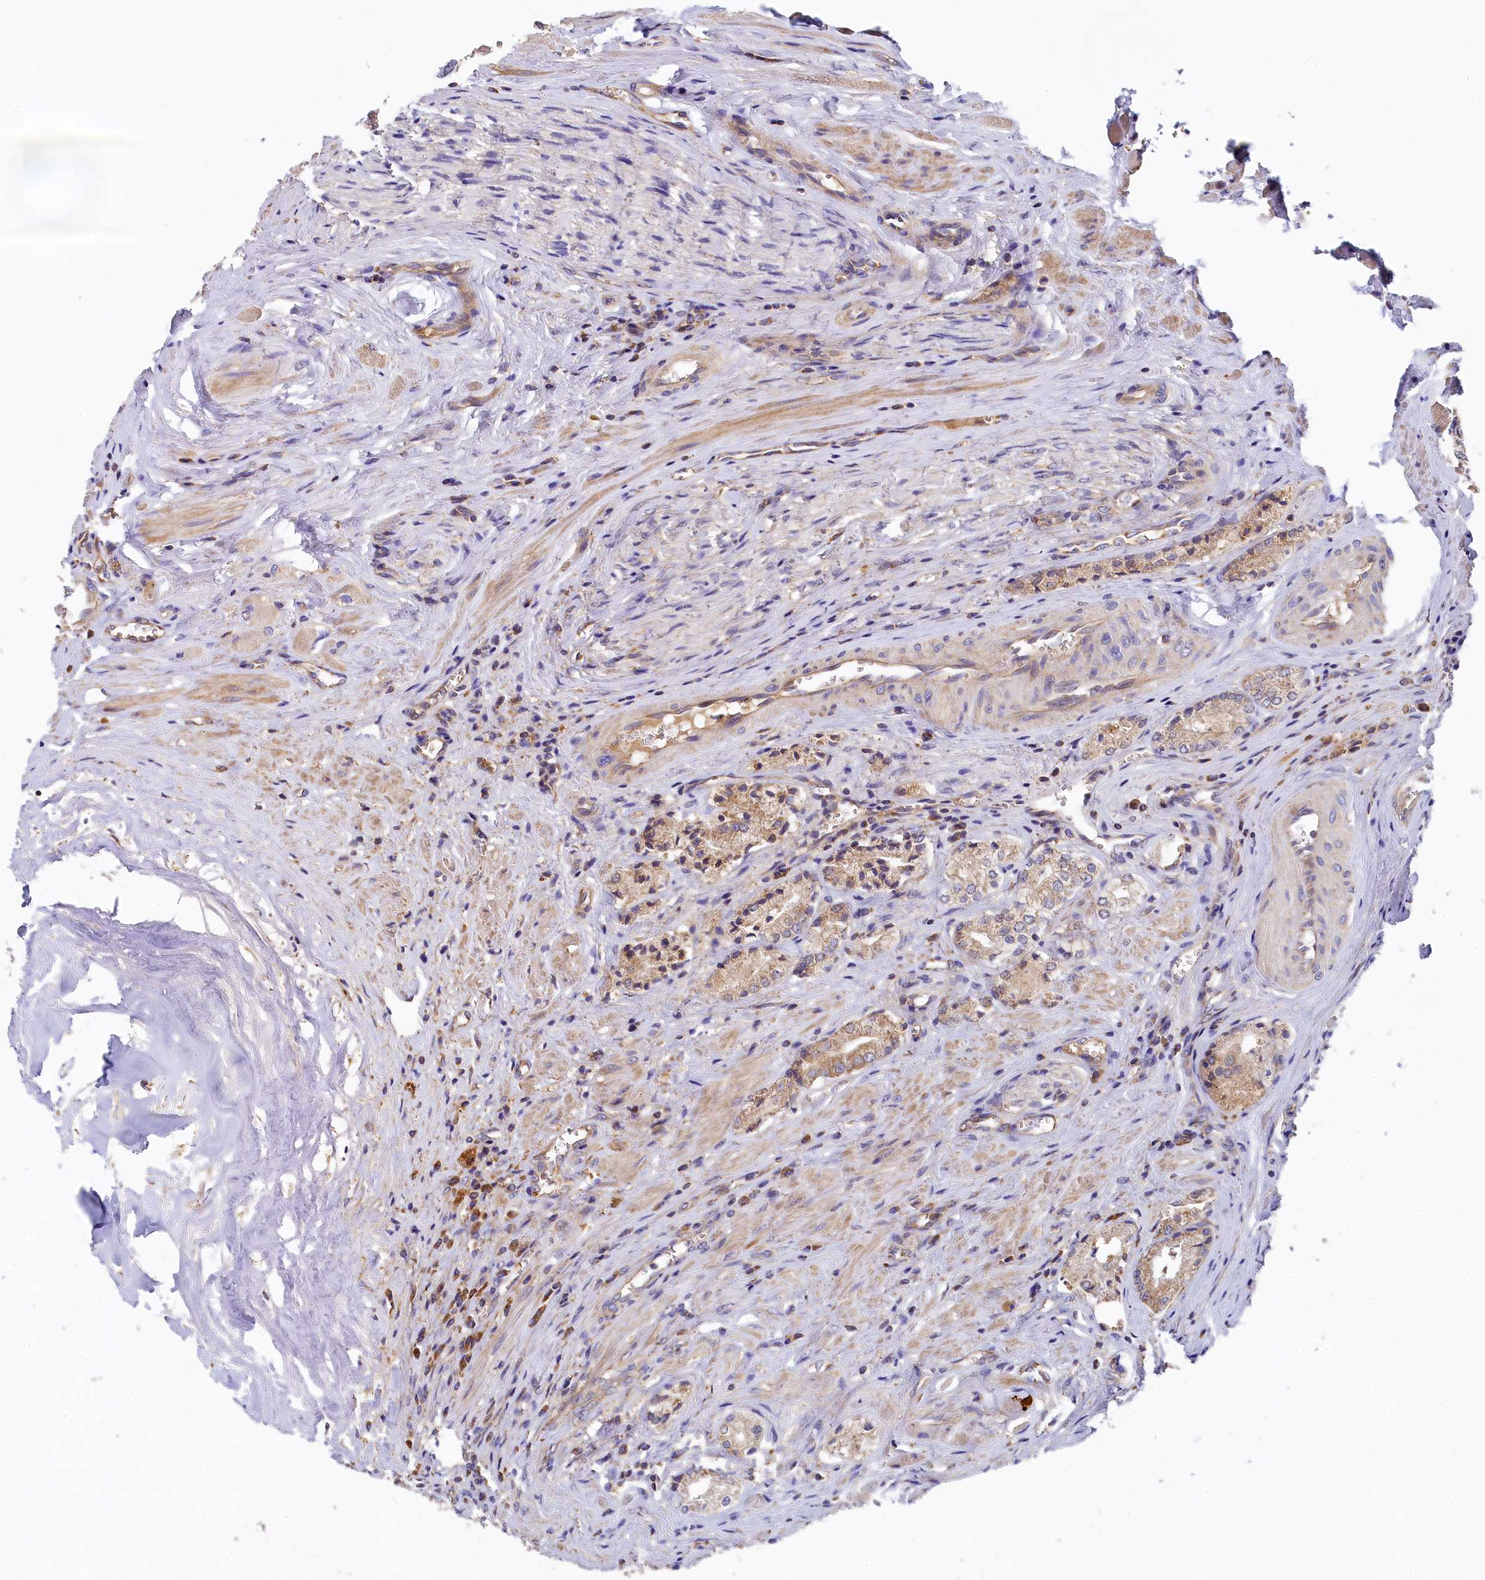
{"staining": {"intensity": "weak", "quantity": ">75%", "location": "cytoplasmic/membranous"}, "tissue": "prostate cancer", "cell_type": "Tumor cells", "image_type": "cancer", "snomed": [{"axis": "morphology", "description": "Adenocarcinoma, Low grade"}, {"axis": "topography", "description": "Prostate"}], "caption": "Immunohistochemical staining of human prostate cancer (adenocarcinoma (low-grade)) demonstrates weak cytoplasmic/membranous protein staining in approximately >75% of tumor cells. (DAB IHC, brown staining for protein, blue staining for nuclei).", "gene": "SEC31B", "patient": {"sex": "male", "age": 60}}